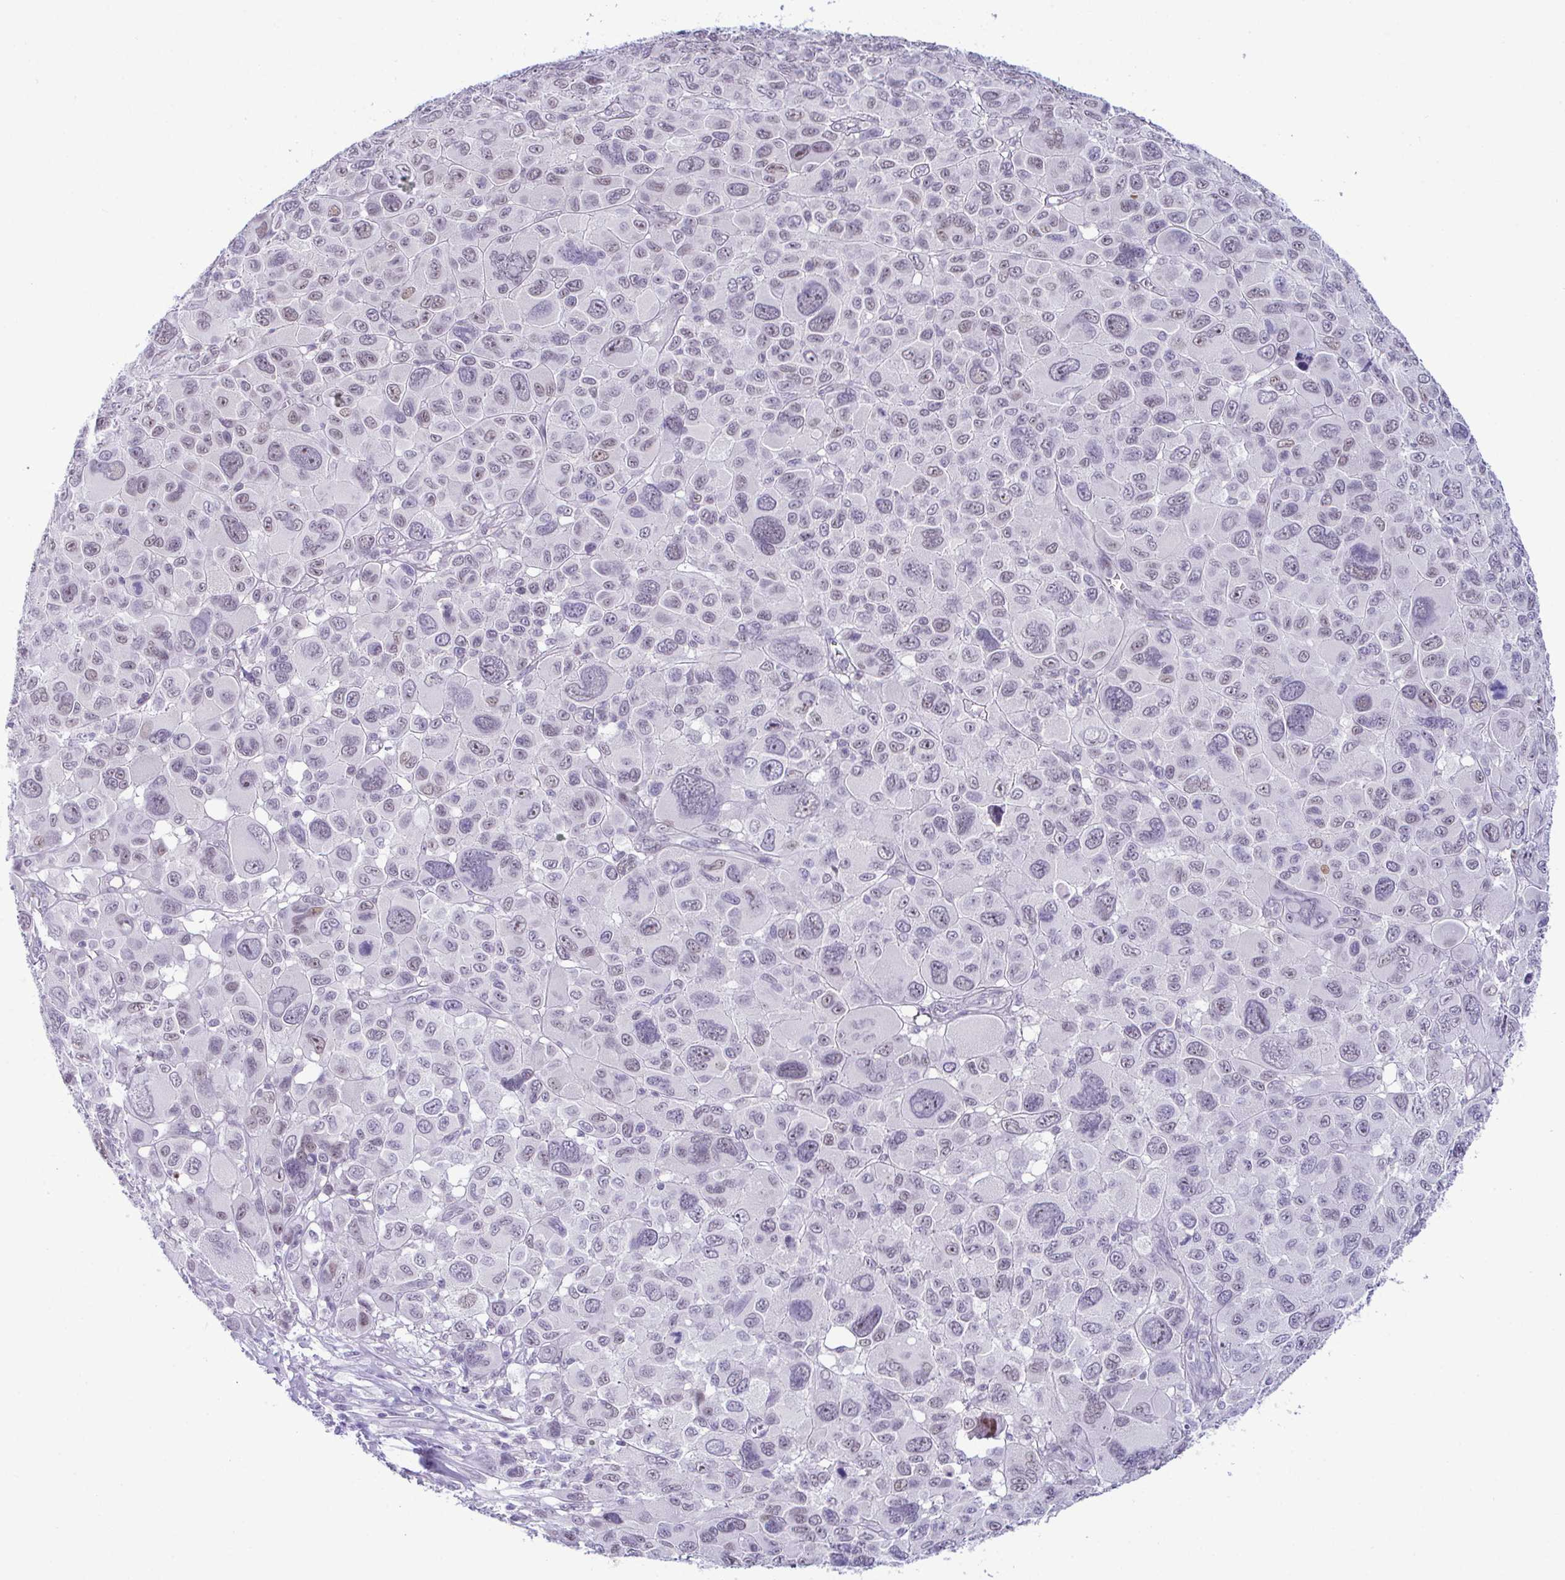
{"staining": {"intensity": "moderate", "quantity": "<25%", "location": "nuclear"}, "tissue": "melanoma", "cell_type": "Tumor cells", "image_type": "cancer", "snomed": [{"axis": "morphology", "description": "Malignant melanoma, NOS"}, {"axis": "topography", "description": "Skin"}], "caption": "The photomicrograph exhibits immunohistochemical staining of melanoma. There is moderate nuclear positivity is identified in about <25% of tumor cells.", "gene": "USP35", "patient": {"sex": "female", "age": 66}}